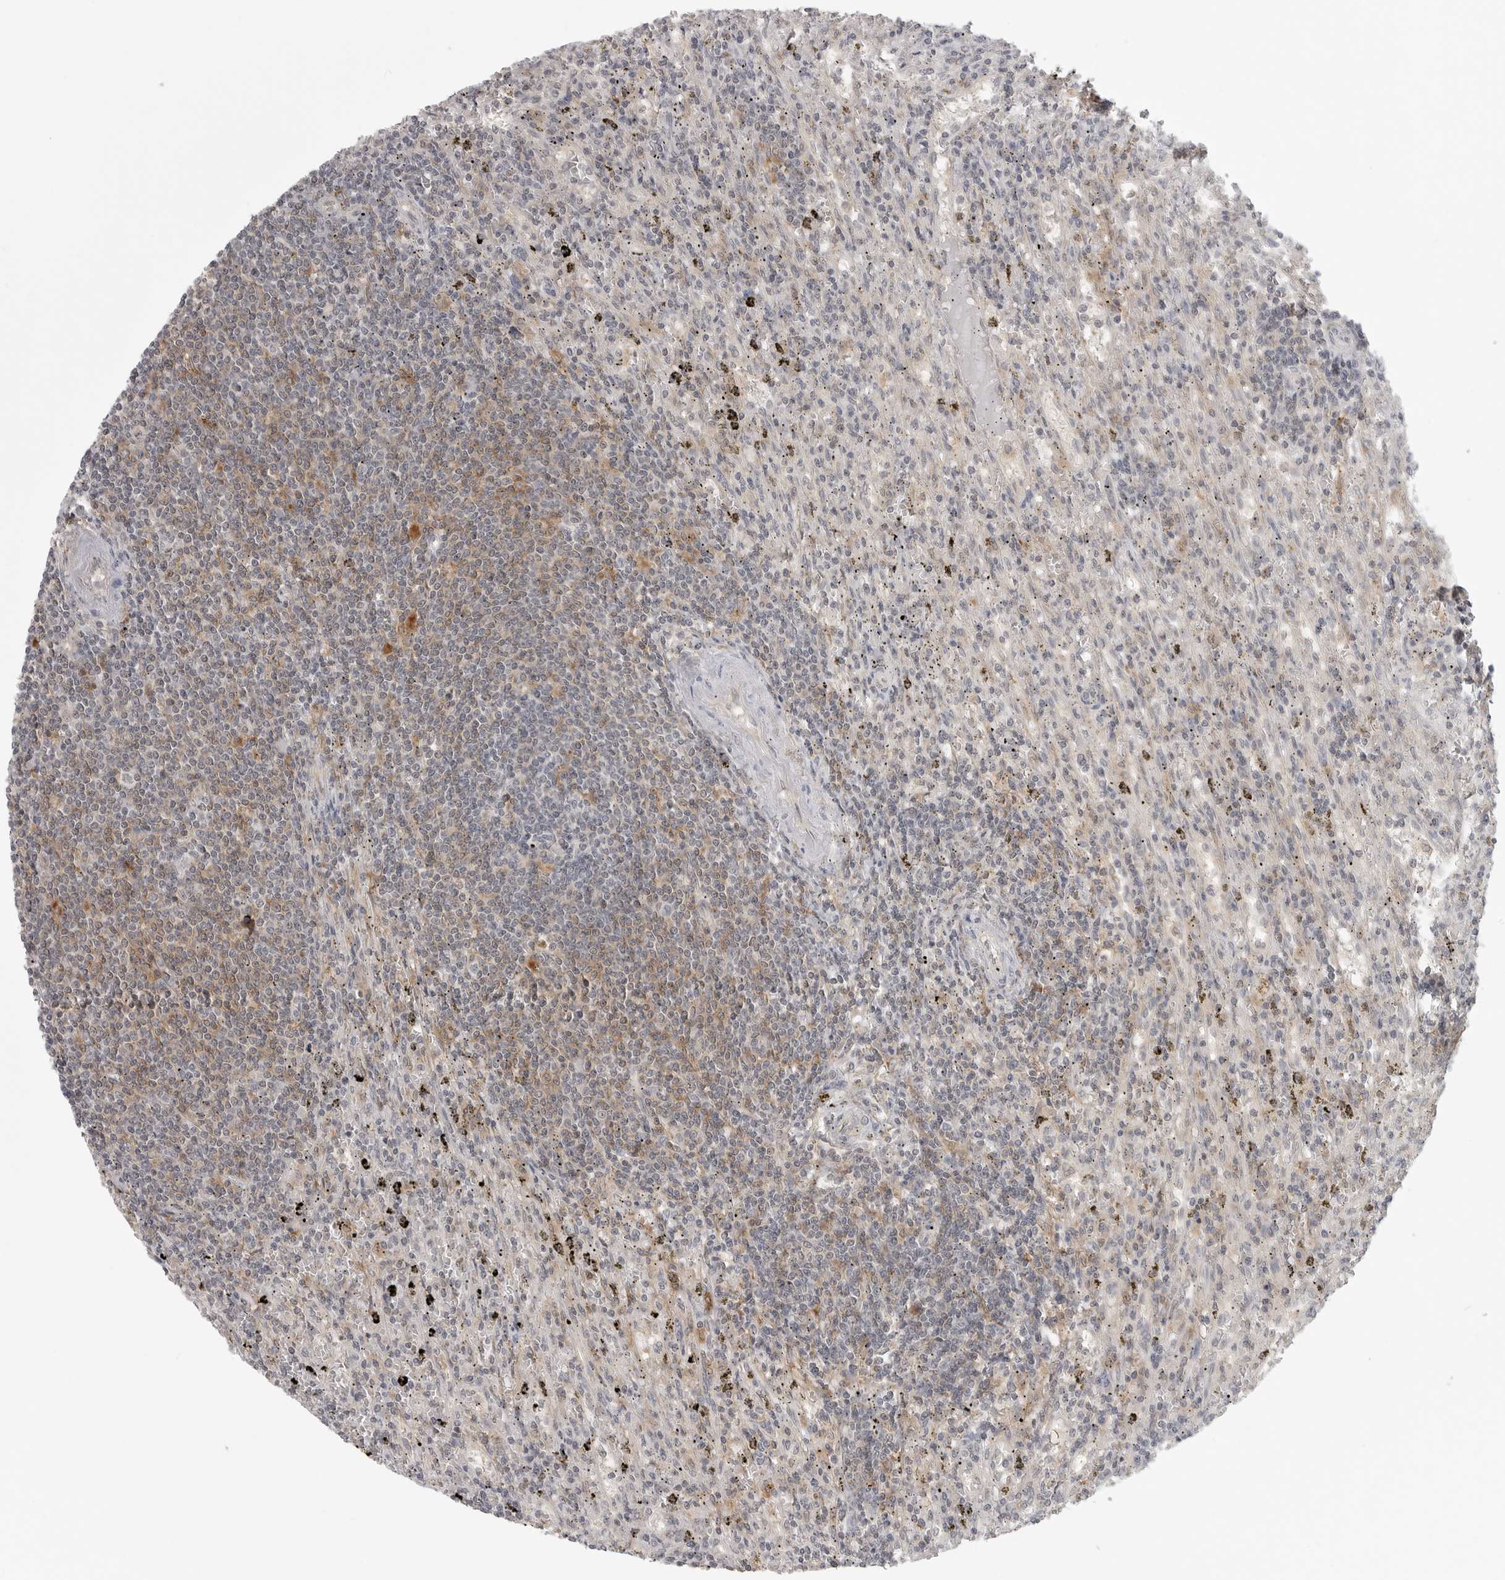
{"staining": {"intensity": "weak", "quantity": "25%-75%", "location": "cytoplasmic/membranous"}, "tissue": "lymphoma", "cell_type": "Tumor cells", "image_type": "cancer", "snomed": [{"axis": "morphology", "description": "Malignant lymphoma, non-Hodgkin's type, Low grade"}, {"axis": "topography", "description": "Spleen"}], "caption": "Lymphoma stained with a protein marker displays weak staining in tumor cells.", "gene": "IFNGR1", "patient": {"sex": "male", "age": 76}}